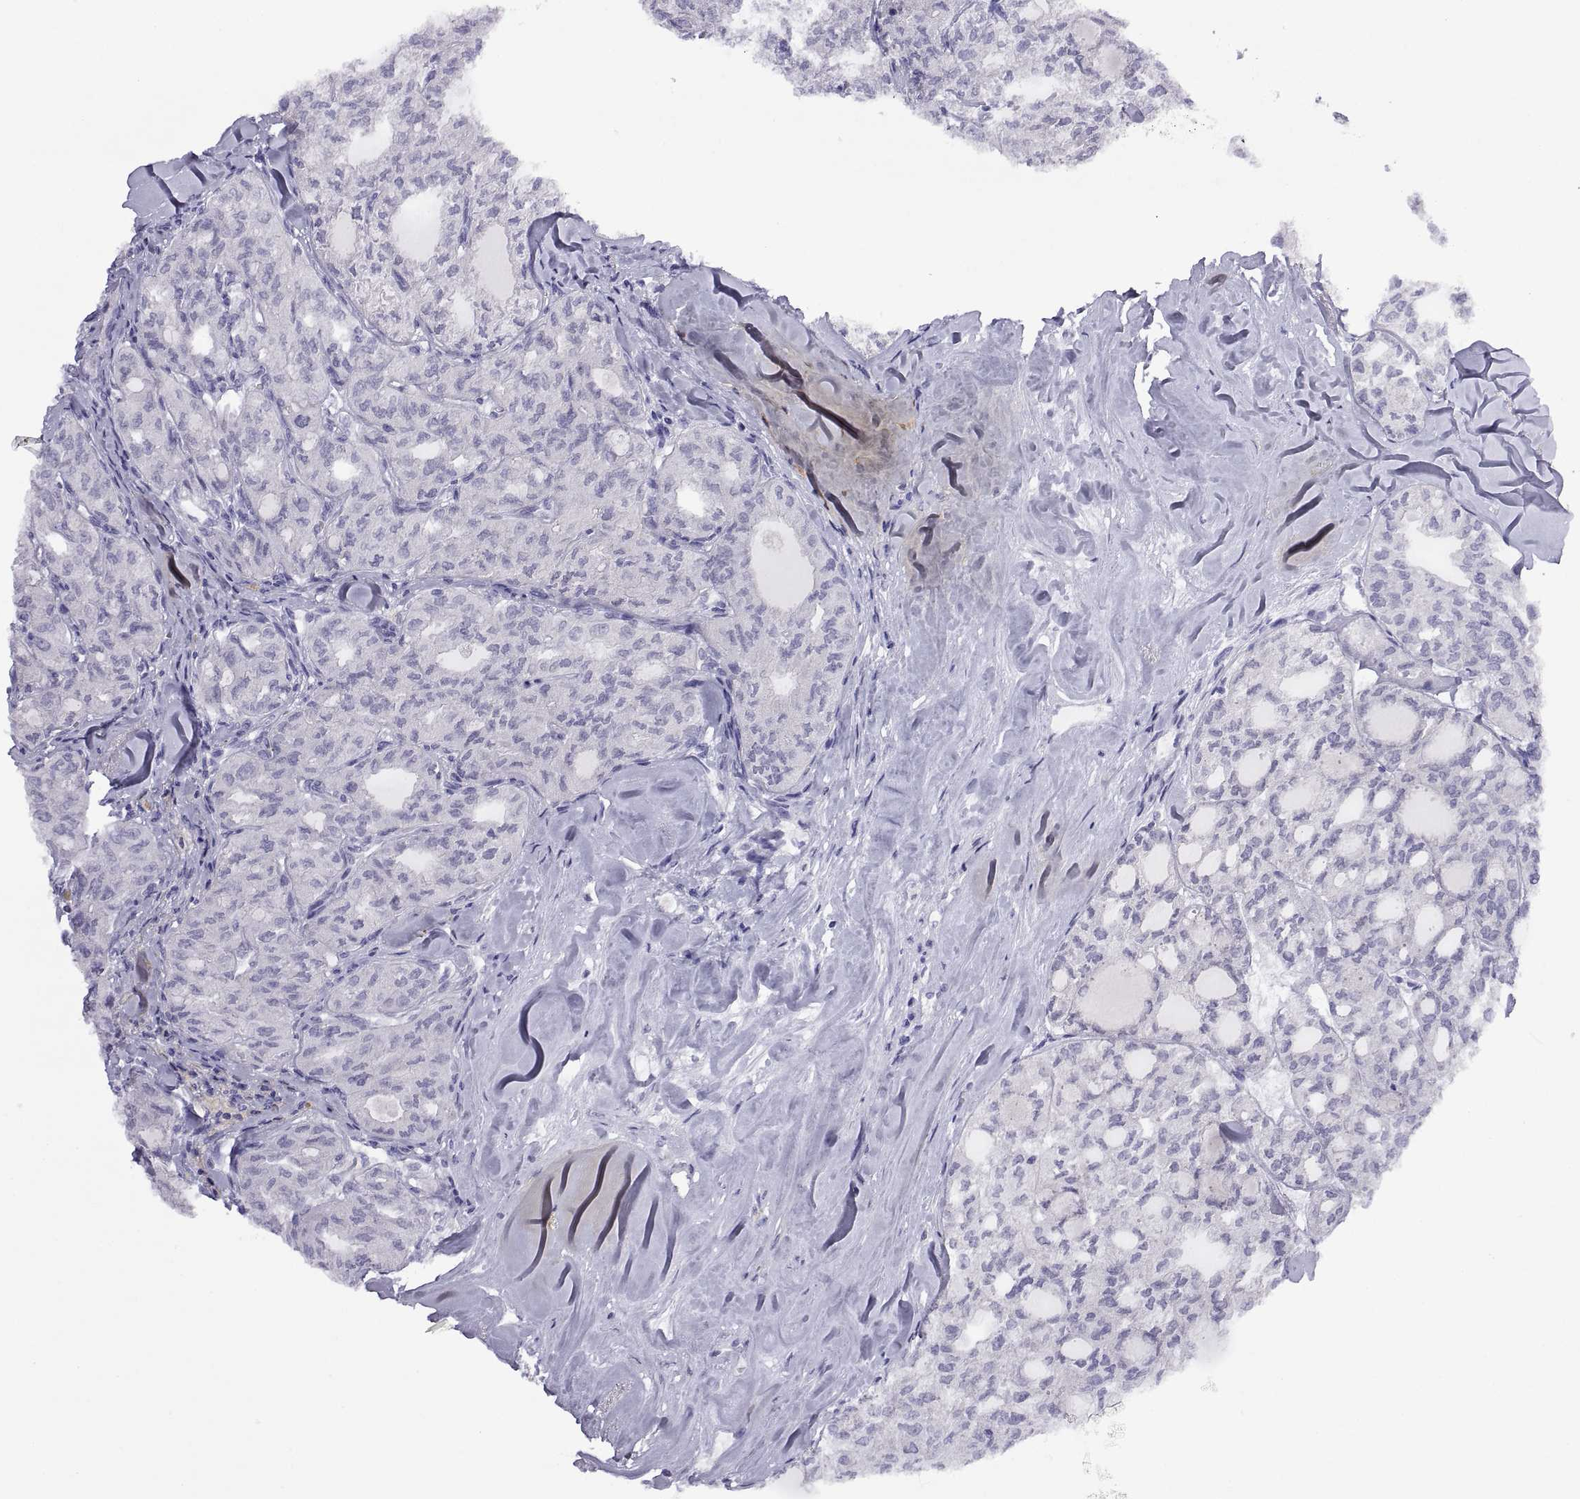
{"staining": {"intensity": "negative", "quantity": "none", "location": "none"}, "tissue": "thyroid cancer", "cell_type": "Tumor cells", "image_type": "cancer", "snomed": [{"axis": "morphology", "description": "Follicular adenoma carcinoma, NOS"}, {"axis": "topography", "description": "Thyroid gland"}], "caption": "Tumor cells are negative for protein expression in human thyroid cancer (follicular adenoma carcinoma).", "gene": "VSX2", "patient": {"sex": "male", "age": 75}}